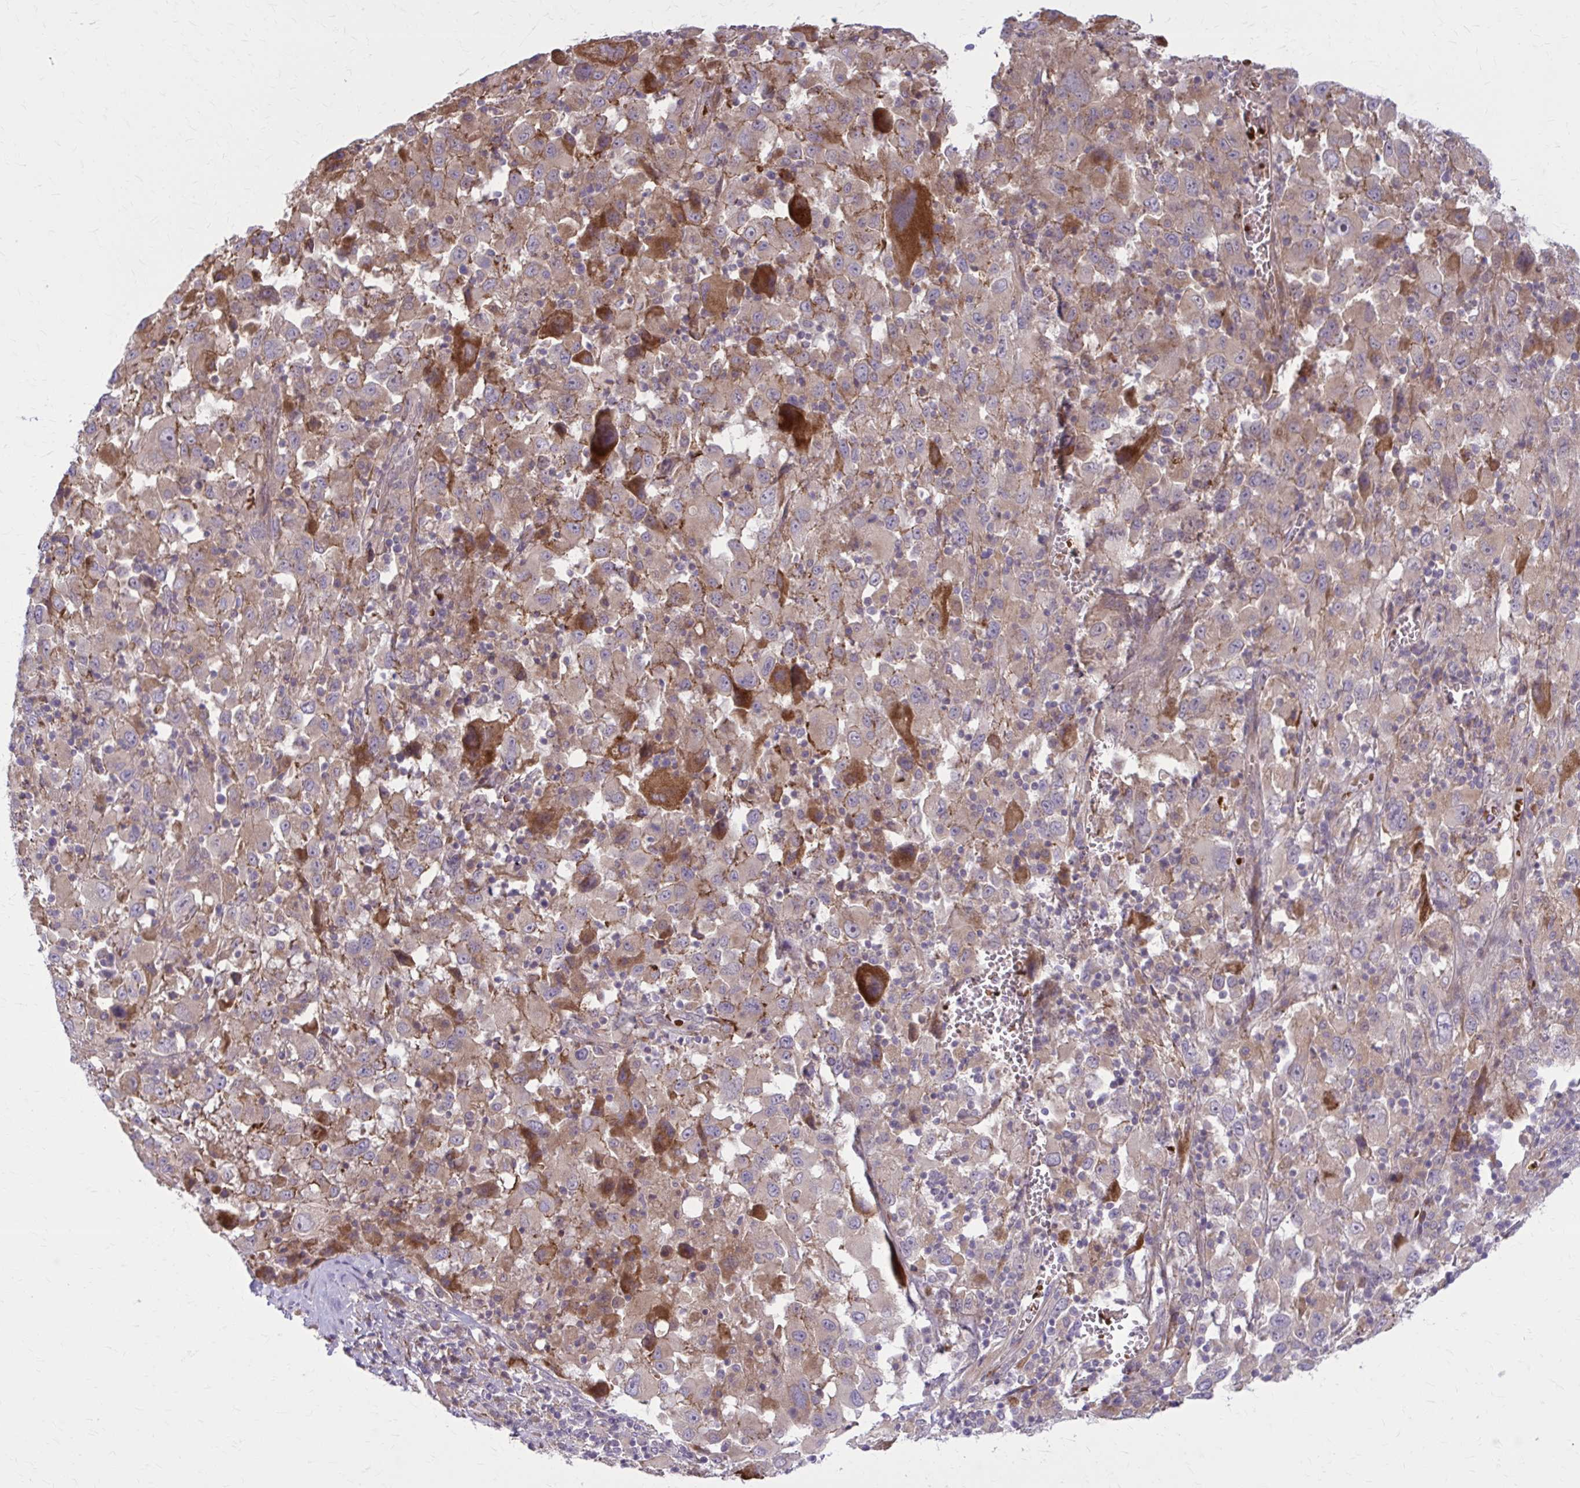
{"staining": {"intensity": "weak", "quantity": ">75%", "location": "cytoplasmic/membranous"}, "tissue": "melanoma", "cell_type": "Tumor cells", "image_type": "cancer", "snomed": [{"axis": "morphology", "description": "Malignant melanoma, Metastatic site"}, {"axis": "topography", "description": "Soft tissue"}], "caption": "A low amount of weak cytoplasmic/membranous expression is appreciated in about >75% of tumor cells in malignant melanoma (metastatic site) tissue.", "gene": "SNF8", "patient": {"sex": "male", "age": 50}}